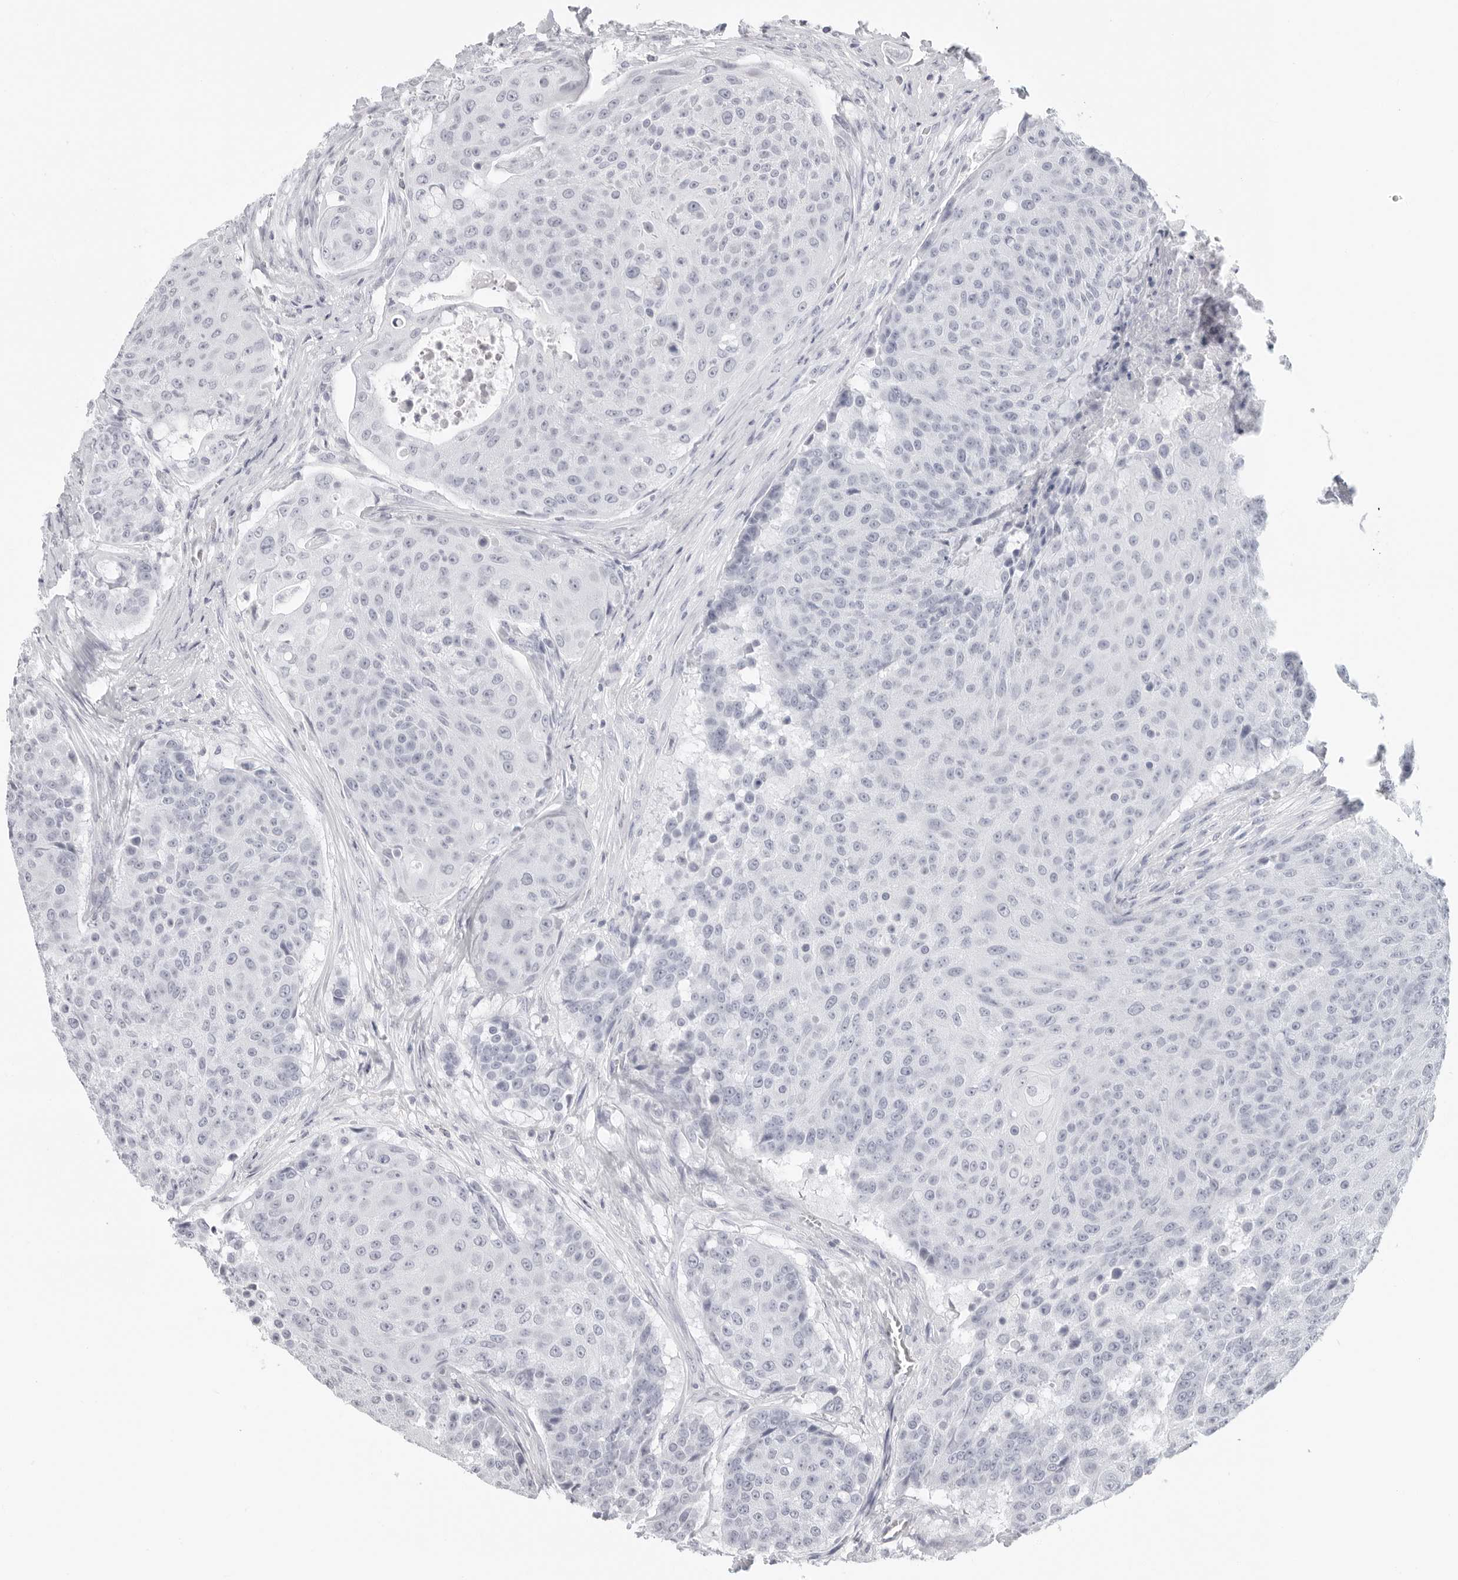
{"staining": {"intensity": "negative", "quantity": "none", "location": "none"}, "tissue": "urothelial cancer", "cell_type": "Tumor cells", "image_type": "cancer", "snomed": [{"axis": "morphology", "description": "Urothelial carcinoma, High grade"}, {"axis": "topography", "description": "Urinary bladder"}], "caption": "Immunohistochemical staining of human urothelial carcinoma (high-grade) exhibits no significant positivity in tumor cells.", "gene": "AGMAT", "patient": {"sex": "female", "age": 63}}